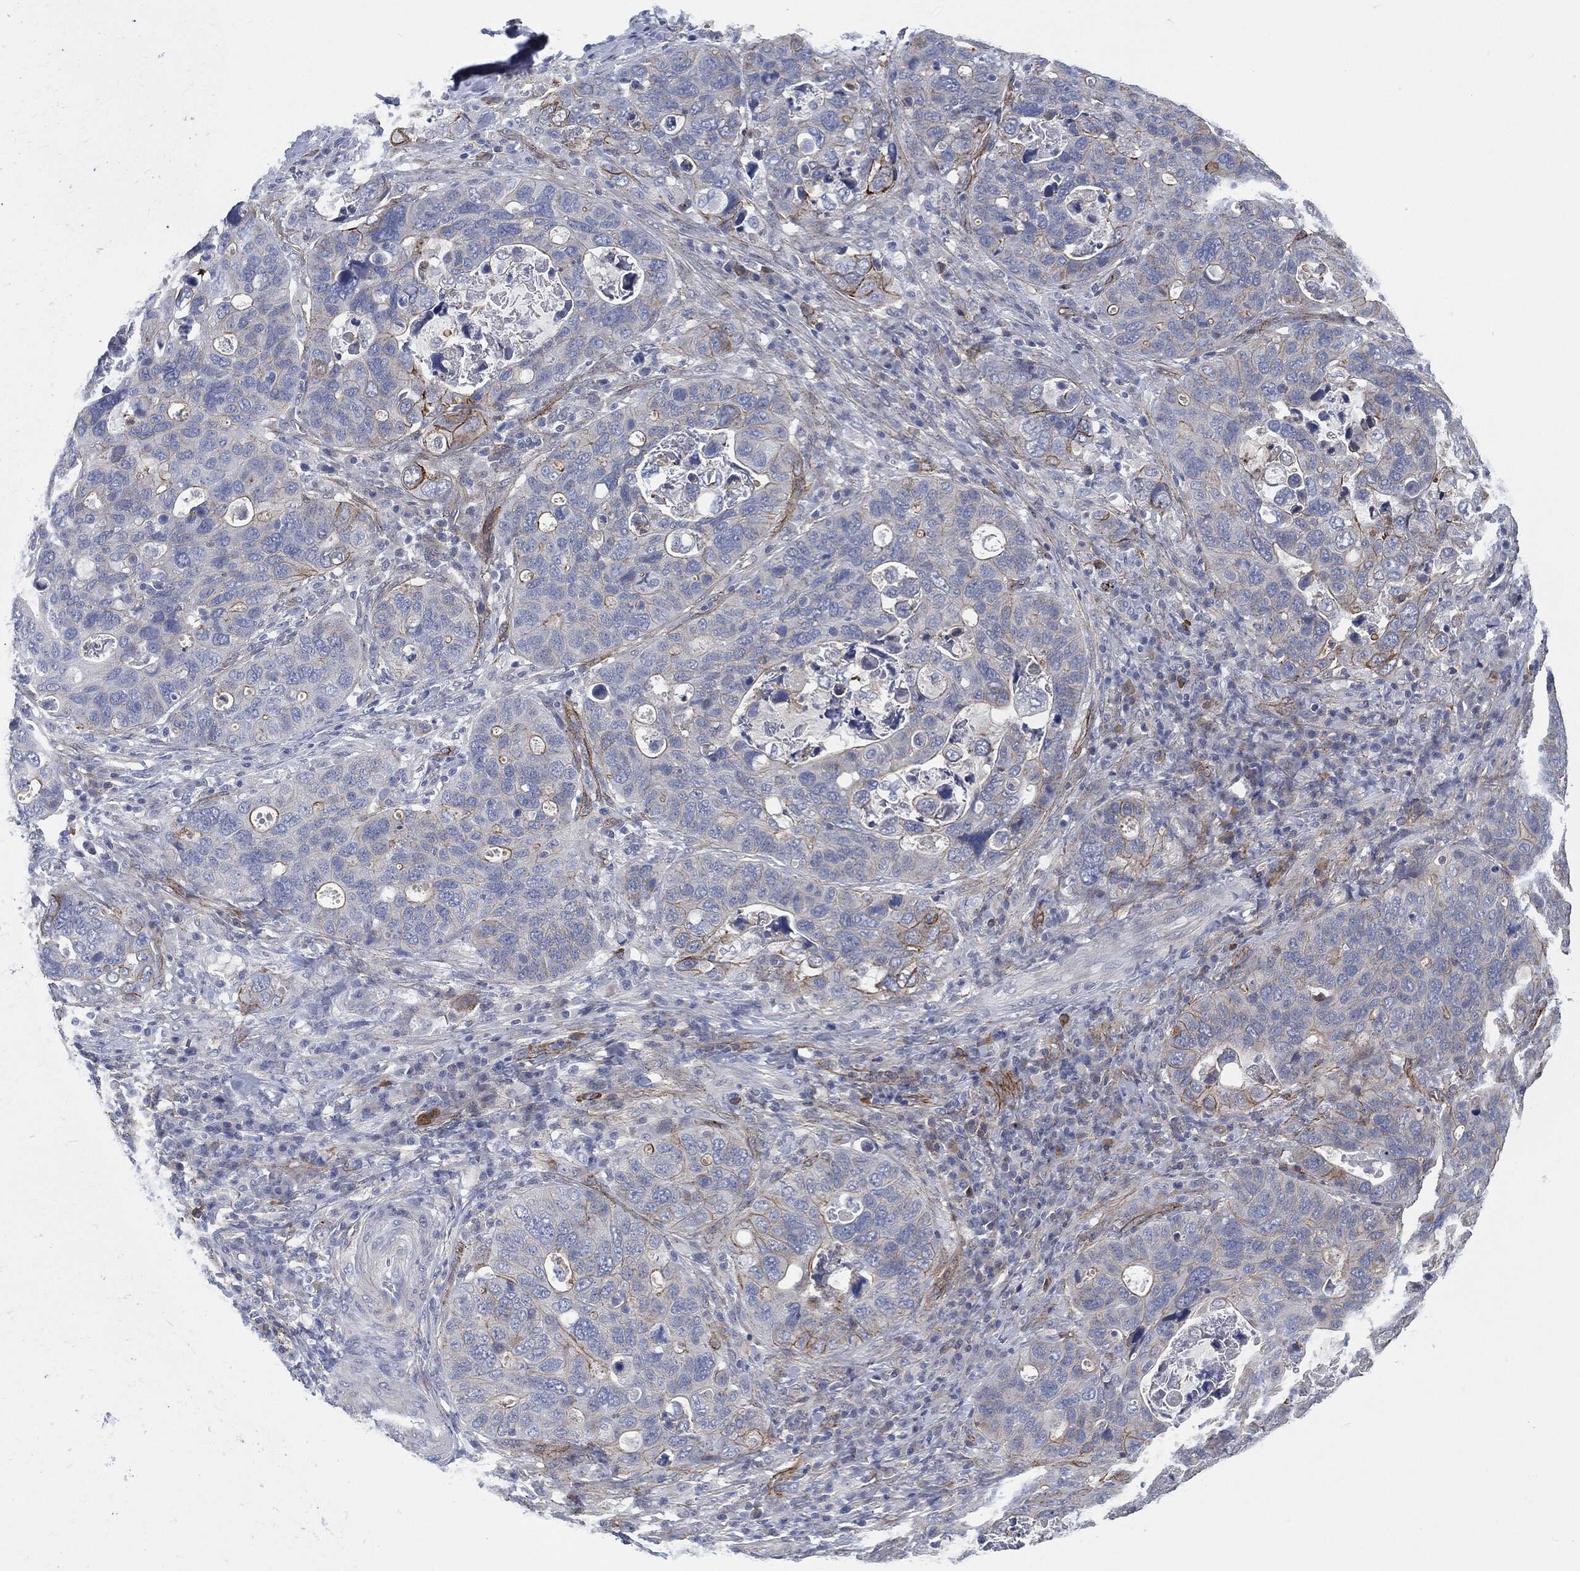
{"staining": {"intensity": "strong", "quantity": "<25%", "location": "cytoplasmic/membranous"}, "tissue": "stomach cancer", "cell_type": "Tumor cells", "image_type": "cancer", "snomed": [{"axis": "morphology", "description": "Adenocarcinoma, NOS"}, {"axis": "topography", "description": "Stomach"}], "caption": "IHC of stomach adenocarcinoma exhibits medium levels of strong cytoplasmic/membranous positivity in approximately <25% of tumor cells.", "gene": "SVIL", "patient": {"sex": "male", "age": 54}}